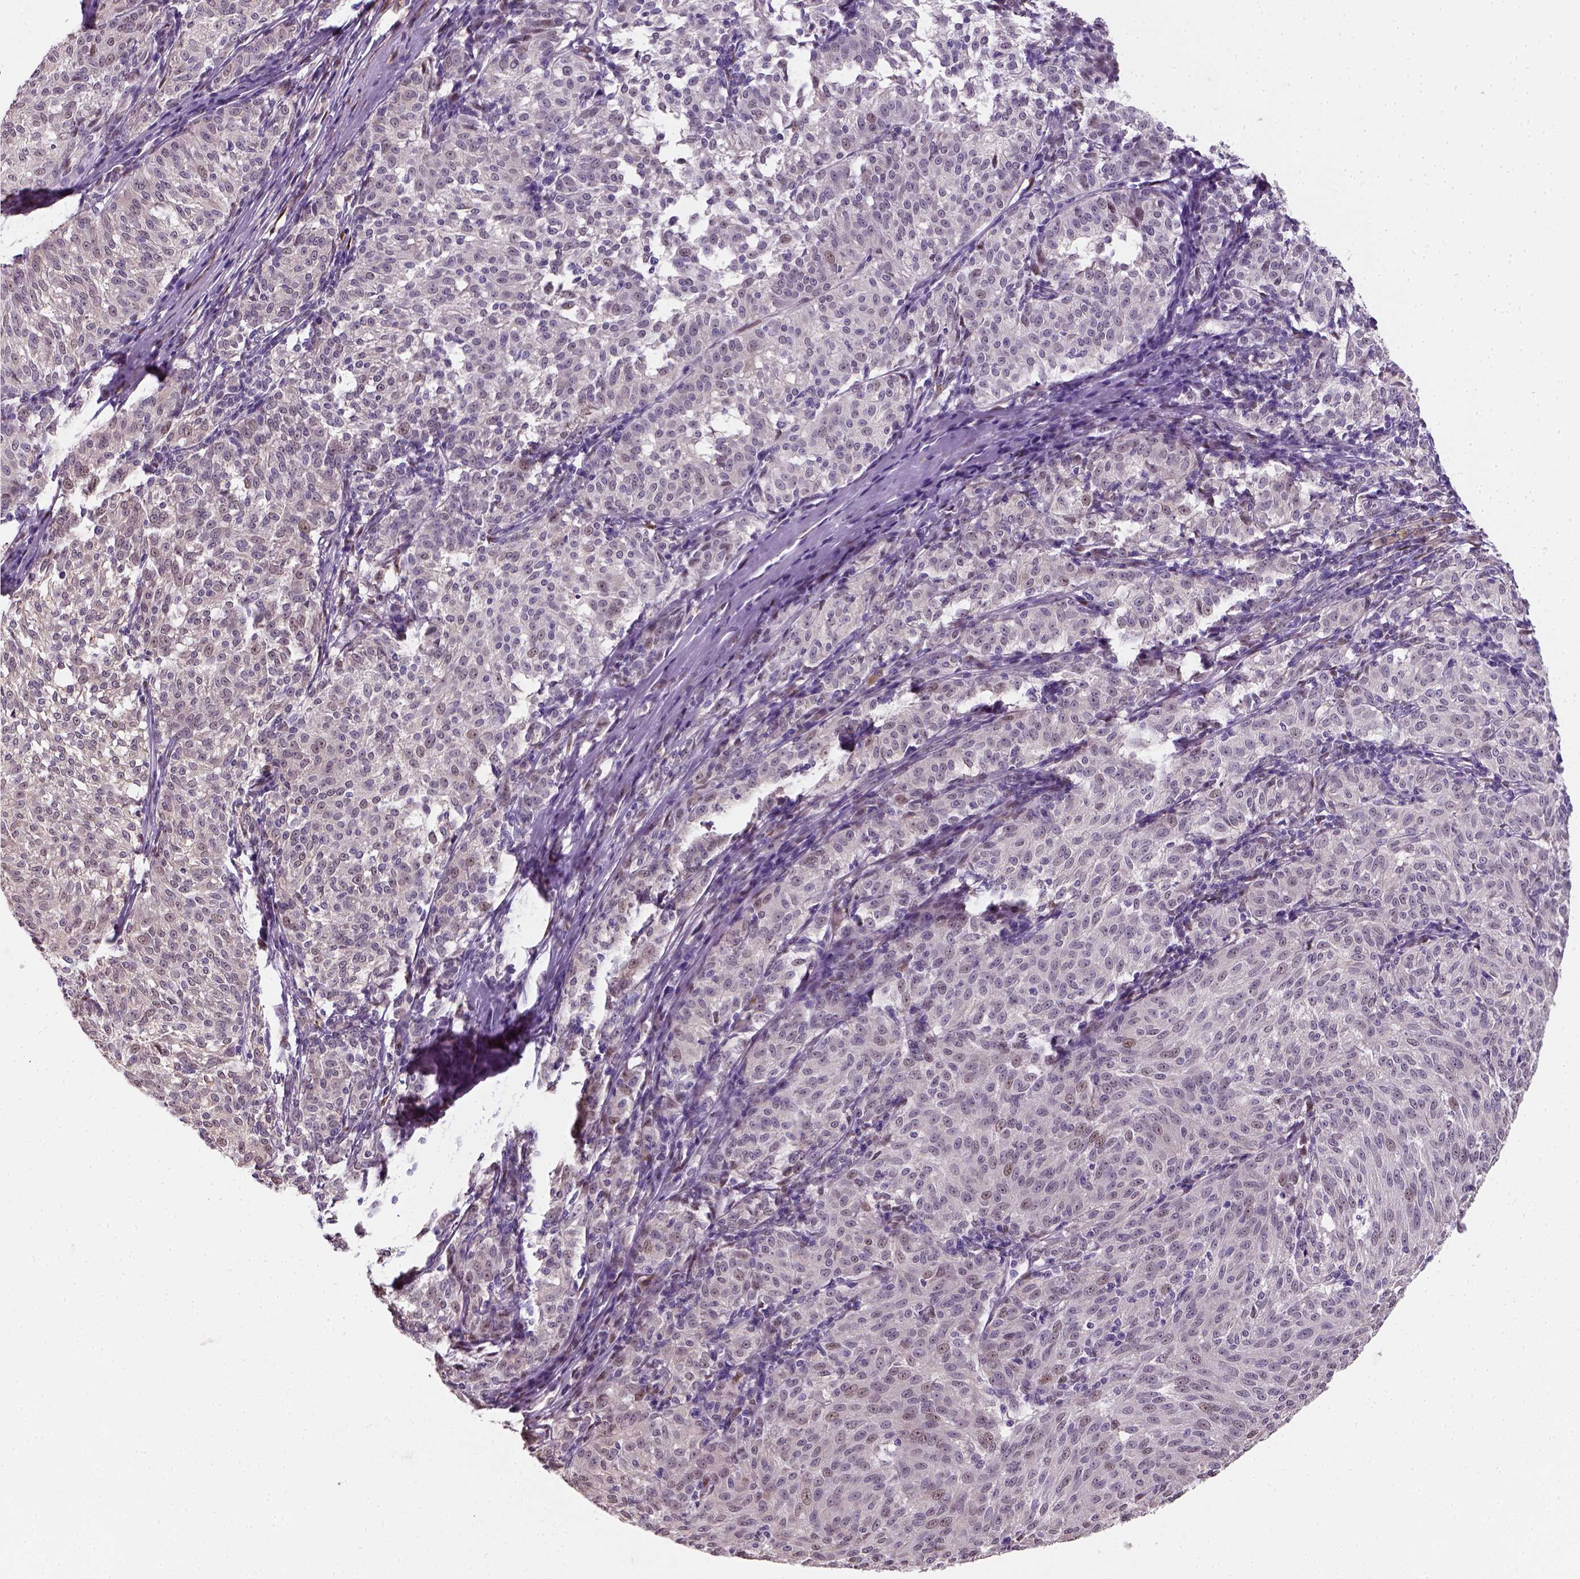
{"staining": {"intensity": "weak", "quantity": "25%-75%", "location": "nuclear"}, "tissue": "melanoma", "cell_type": "Tumor cells", "image_type": "cancer", "snomed": [{"axis": "morphology", "description": "Malignant melanoma, NOS"}, {"axis": "topography", "description": "Skin"}], "caption": "Protein staining by IHC reveals weak nuclear positivity in approximately 25%-75% of tumor cells in melanoma. The staining was performed using DAB (3,3'-diaminobenzidine), with brown indicating positive protein expression. Nuclei are stained blue with hematoxylin.", "gene": "C1orf112", "patient": {"sex": "female", "age": 72}}